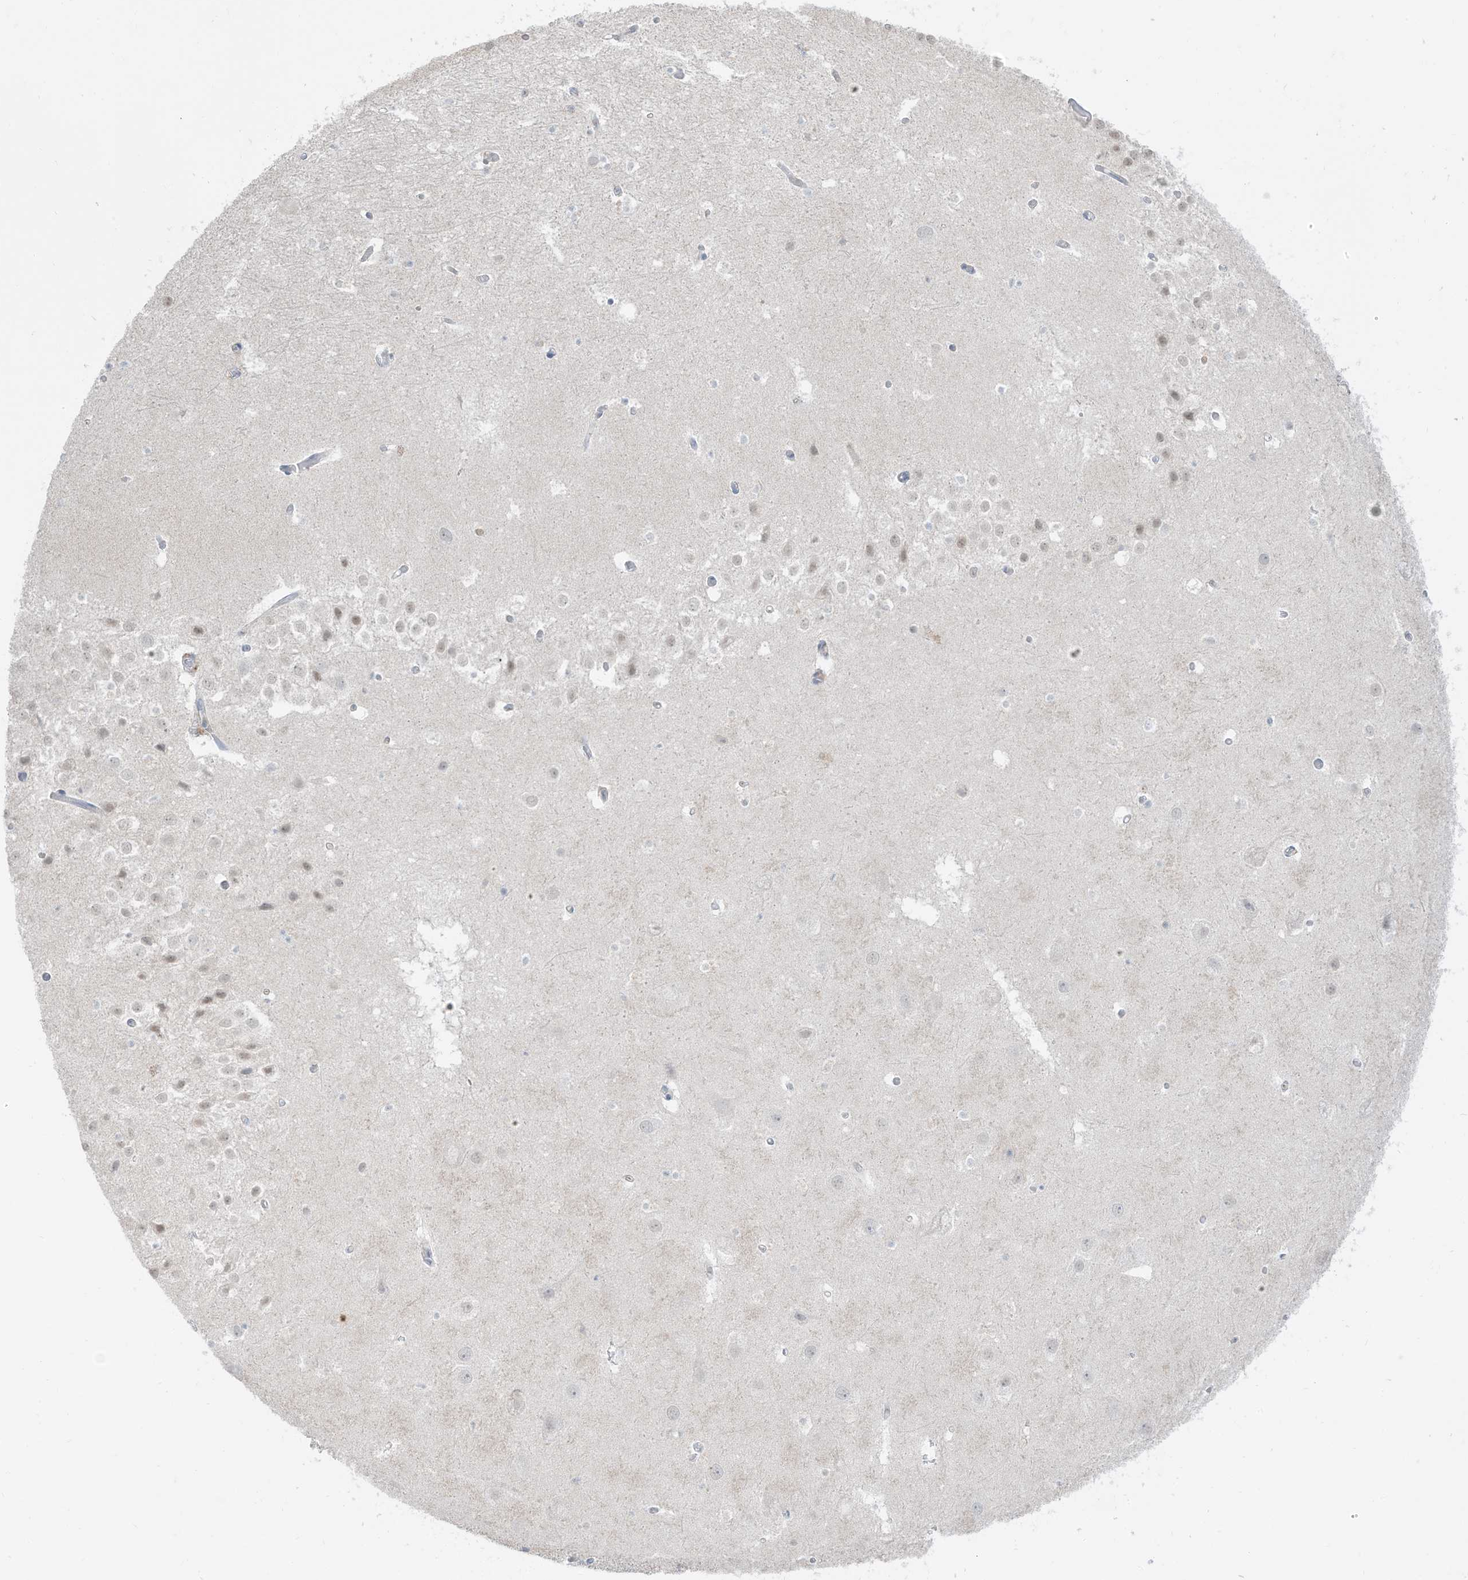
{"staining": {"intensity": "negative", "quantity": "none", "location": "none"}, "tissue": "hippocampus", "cell_type": "Glial cells", "image_type": "normal", "snomed": [{"axis": "morphology", "description": "Normal tissue, NOS"}, {"axis": "topography", "description": "Hippocampus"}], "caption": "DAB immunohistochemical staining of benign hippocampus displays no significant staining in glial cells.", "gene": "OGT", "patient": {"sex": "female", "age": 52}}